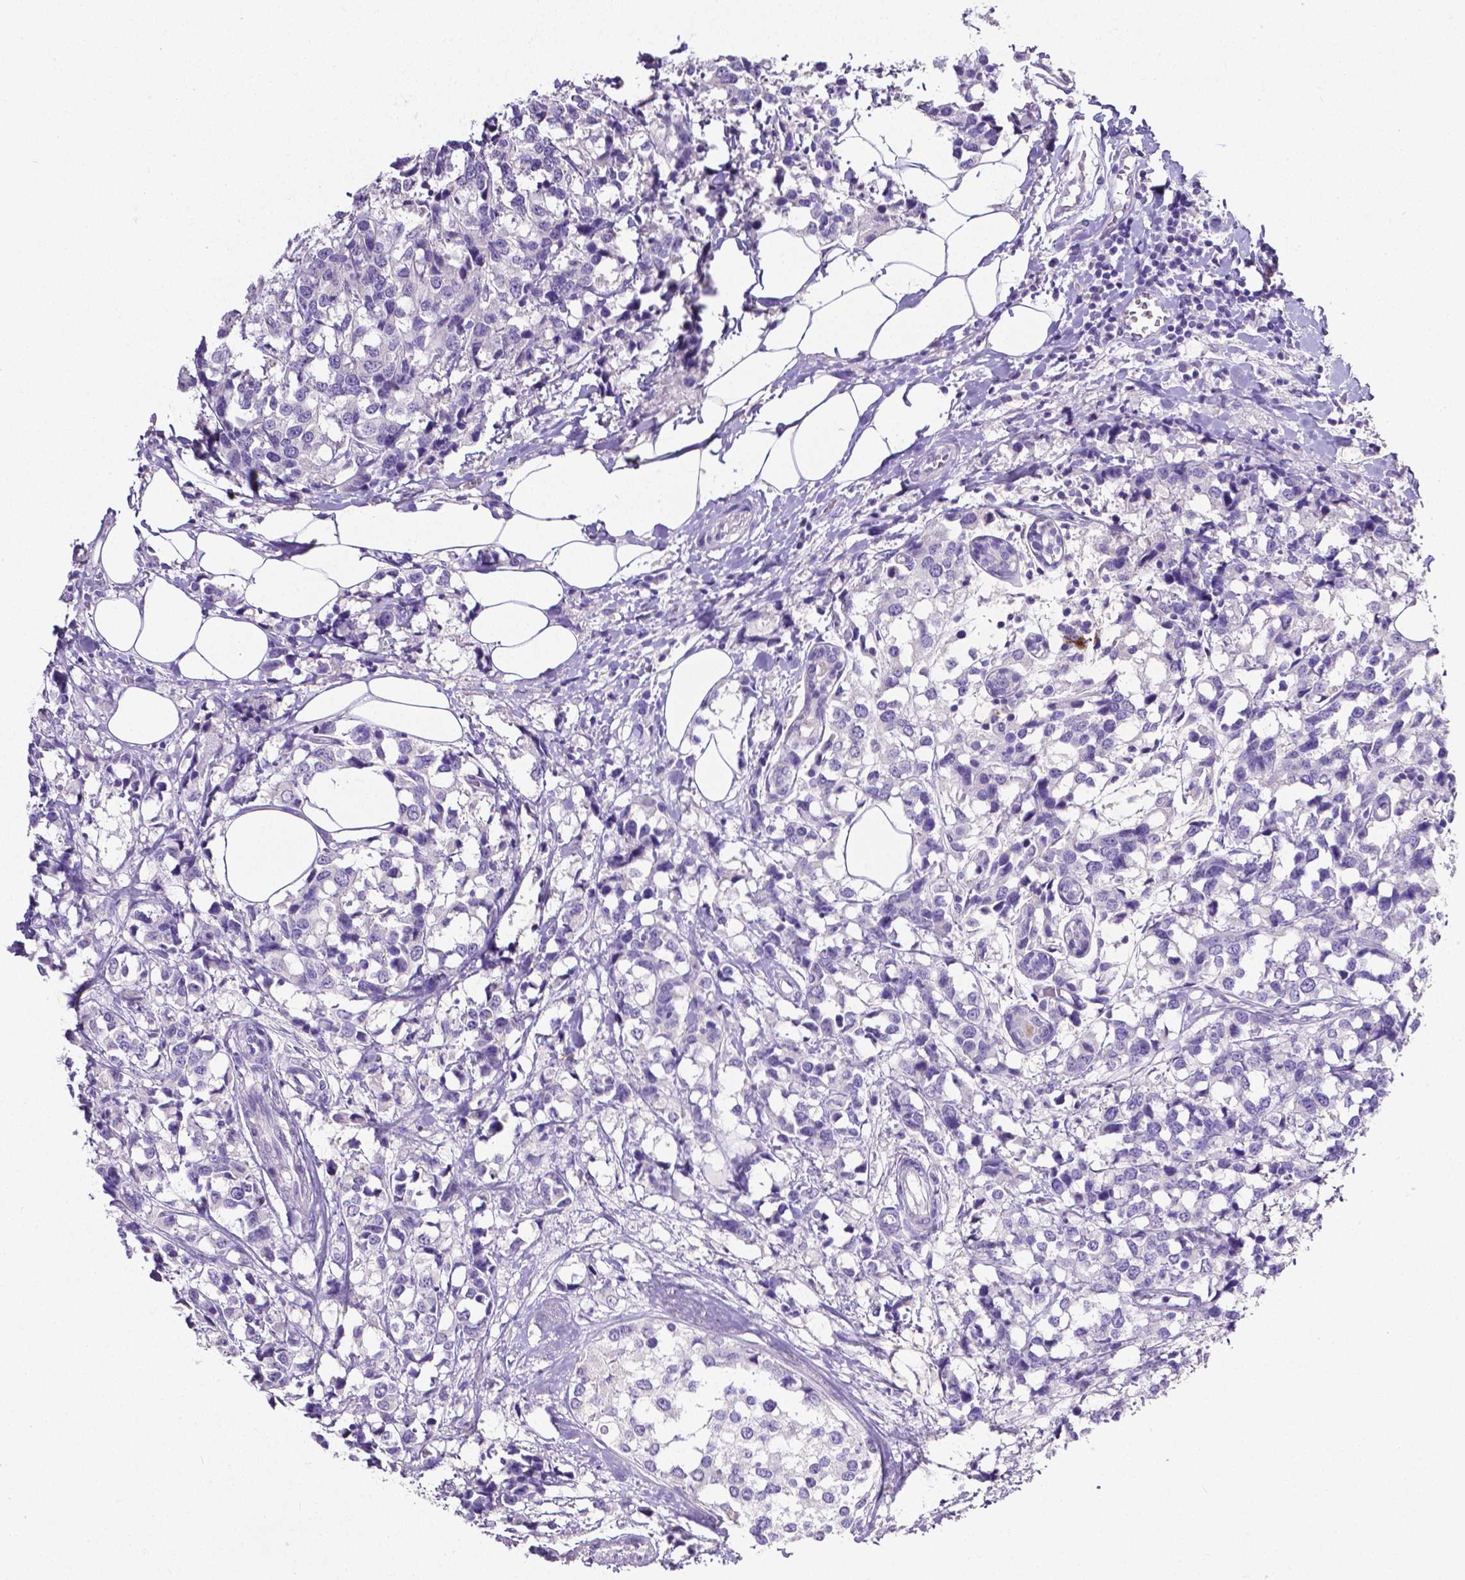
{"staining": {"intensity": "negative", "quantity": "none", "location": "none"}, "tissue": "breast cancer", "cell_type": "Tumor cells", "image_type": "cancer", "snomed": [{"axis": "morphology", "description": "Lobular carcinoma"}, {"axis": "topography", "description": "Breast"}], "caption": "Immunohistochemical staining of breast lobular carcinoma exhibits no significant expression in tumor cells.", "gene": "MMP9", "patient": {"sex": "female", "age": 59}}